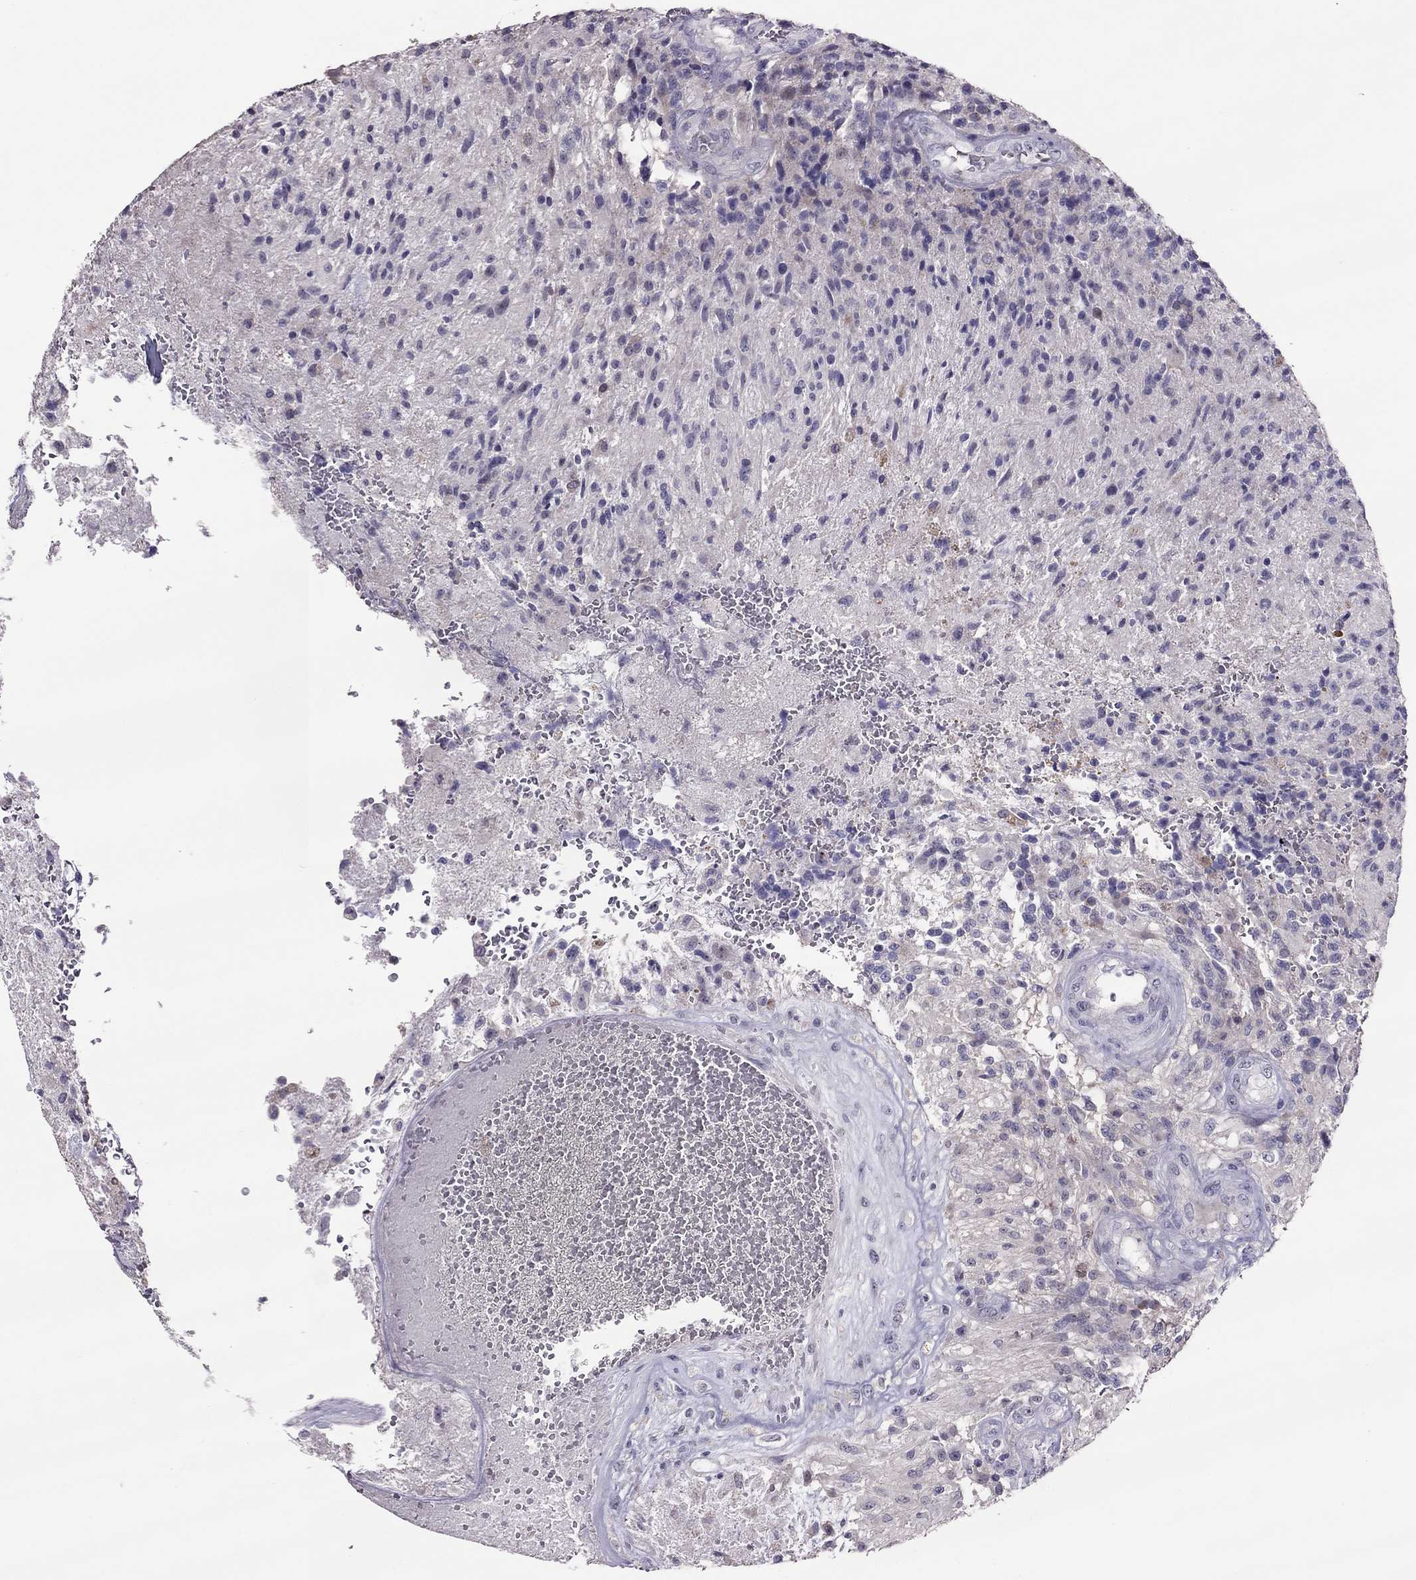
{"staining": {"intensity": "negative", "quantity": "none", "location": "none"}, "tissue": "glioma", "cell_type": "Tumor cells", "image_type": "cancer", "snomed": [{"axis": "morphology", "description": "Glioma, malignant, High grade"}, {"axis": "topography", "description": "Brain"}], "caption": "The IHC micrograph has no significant staining in tumor cells of malignant high-grade glioma tissue.", "gene": "LRRC46", "patient": {"sex": "male", "age": 56}}